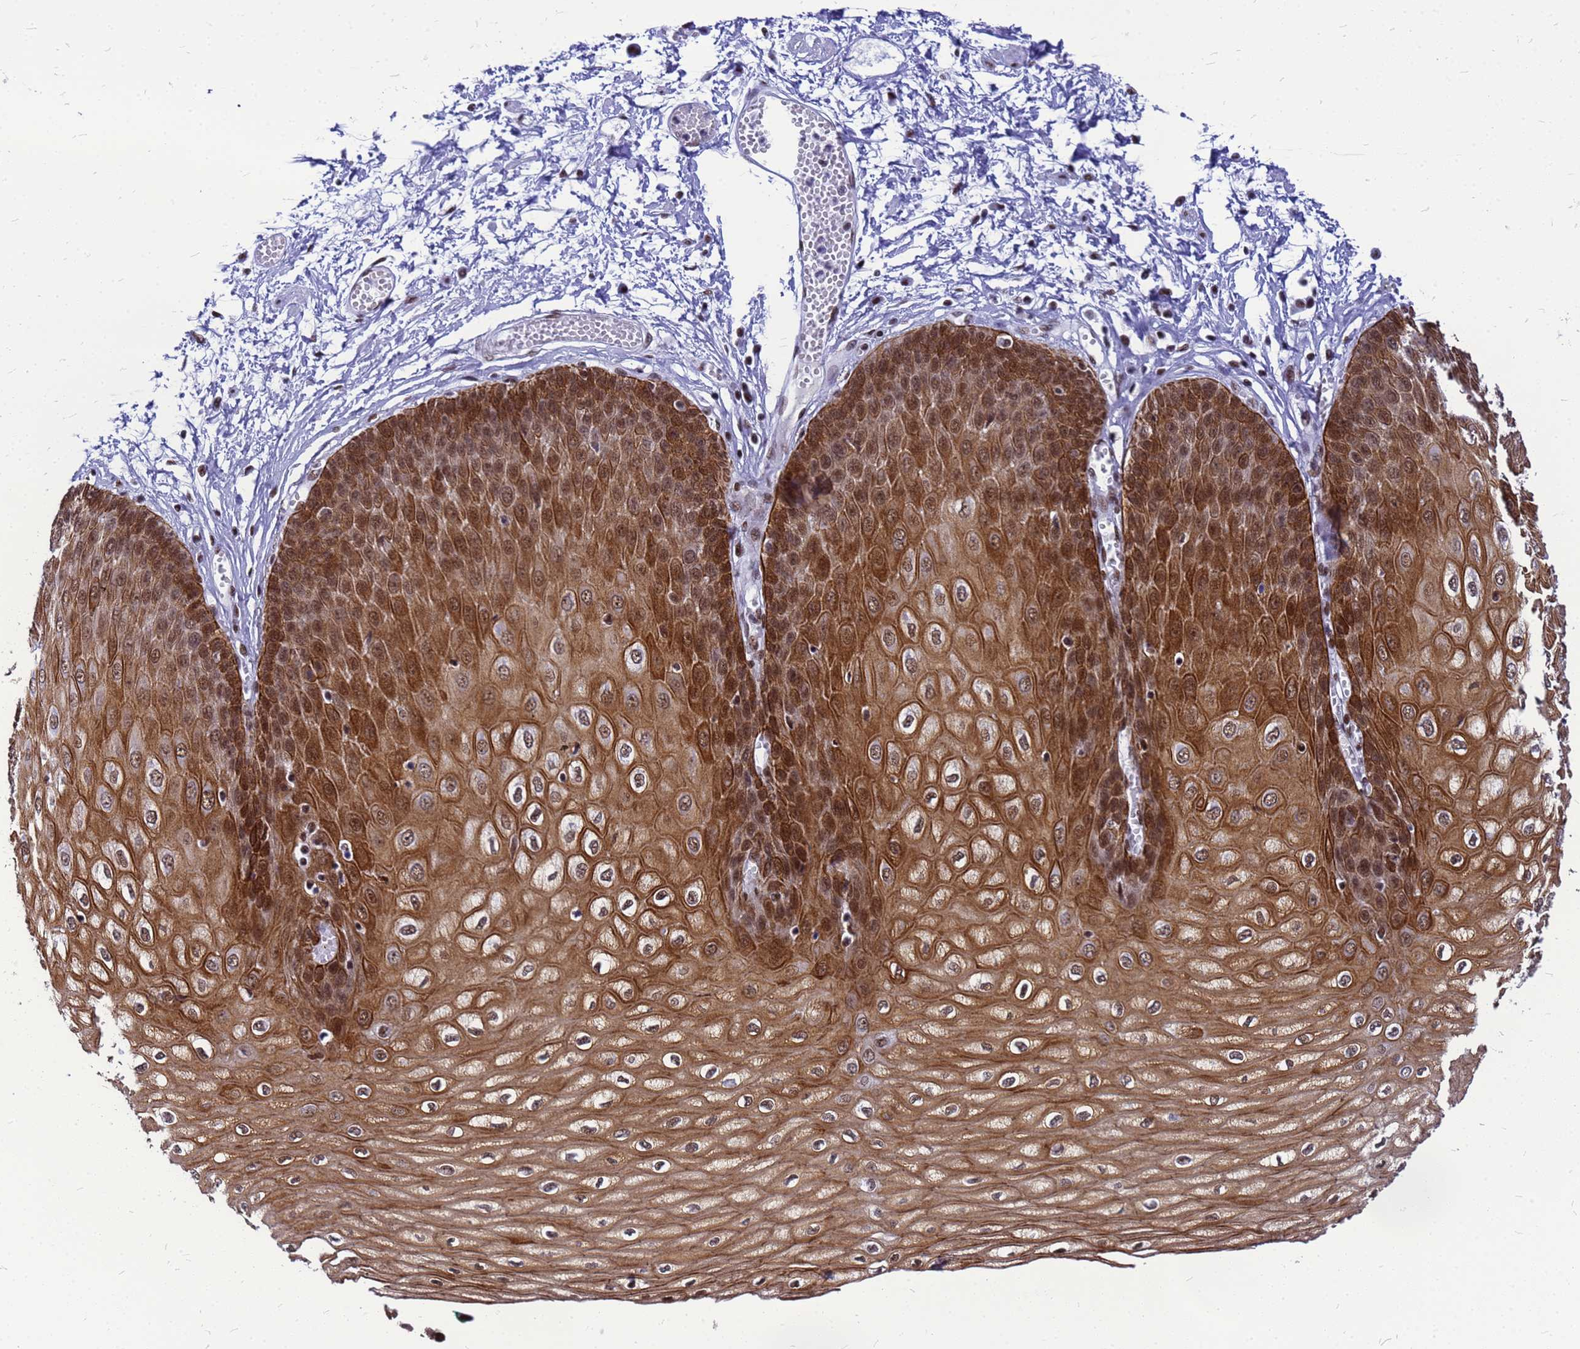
{"staining": {"intensity": "strong", "quantity": ">75%", "location": "cytoplasmic/membranous,nuclear"}, "tissue": "esophagus", "cell_type": "Squamous epithelial cells", "image_type": "normal", "snomed": [{"axis": "morphology", "description": "Normal tissue, NOS"}, {"axis": "topography", "description": "Esophagus"}], "caption": "A micrograph of esophagus stained for a protein displays strong cytoplasmic/membranous,nuclear brown staining in squamous epithelial cells. The protein of interest is stained brown, and the nuclei are stained in blue (DAB IHC with brightfield microscopy, high magnification).", "gene": "SART3", "patient": {"sex": "male", "age": 60}}